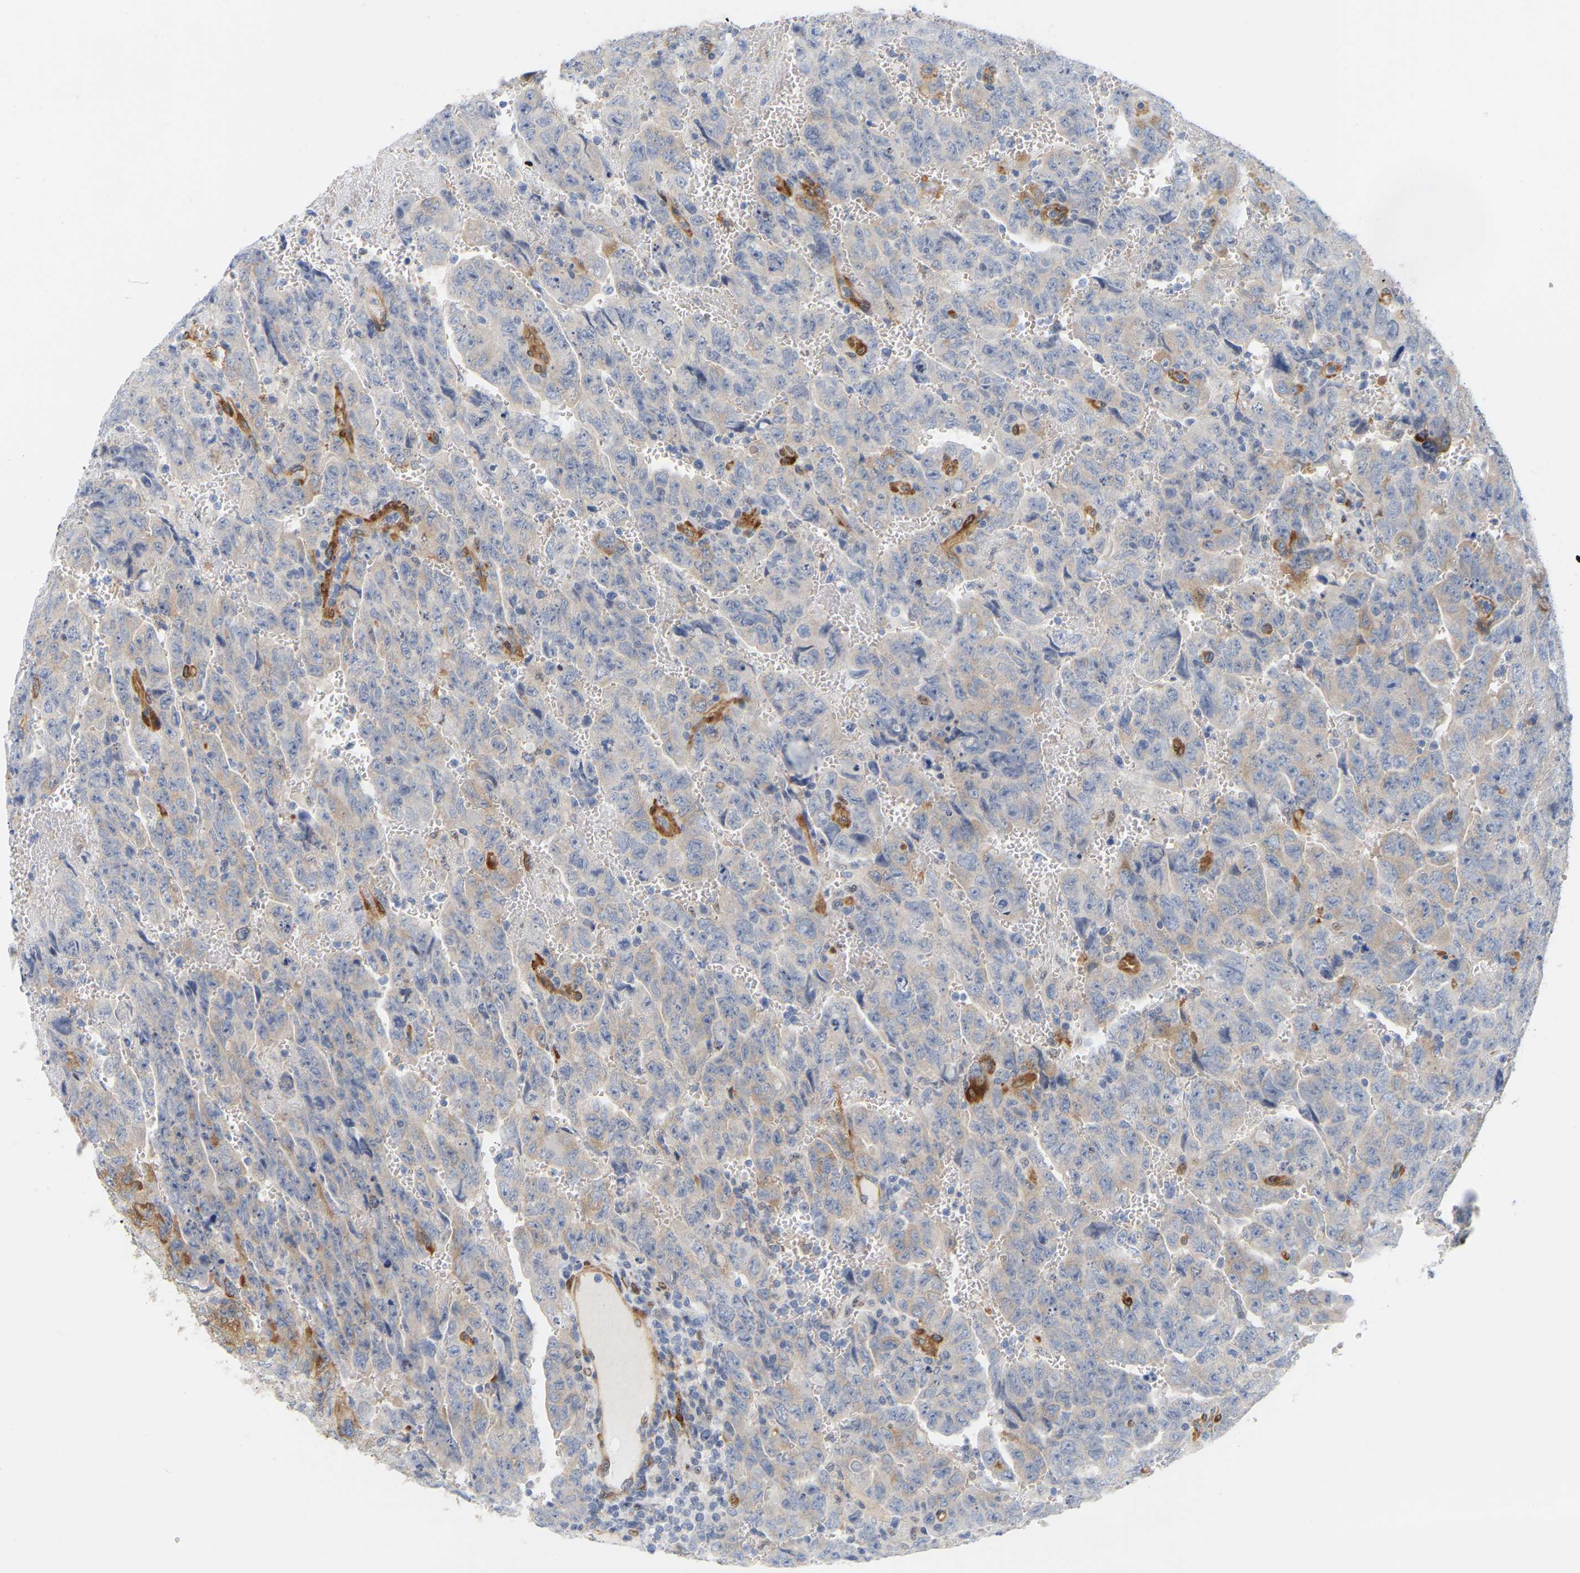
{"staining": {"intensity": "weak", "quantity": "<25%", "location": "cytoplasmic/membranous"}, "tissue": "testis cancer", "cell_type": "Tumor cells", "image_type": "cancer", "snomed": [{"axis": "morphology", "description": "Carcinoma, Embryonal, NOS"}, {"axis": "topography", "description": "Testis"}], "caption": "Testis cancer (embryonal carcinoma) stained for a protein using immunohistochemistry demonstrates no positivity tumor cells.", "gene": "RAPH1", "patient": {"sex": "male", "age": 28}}